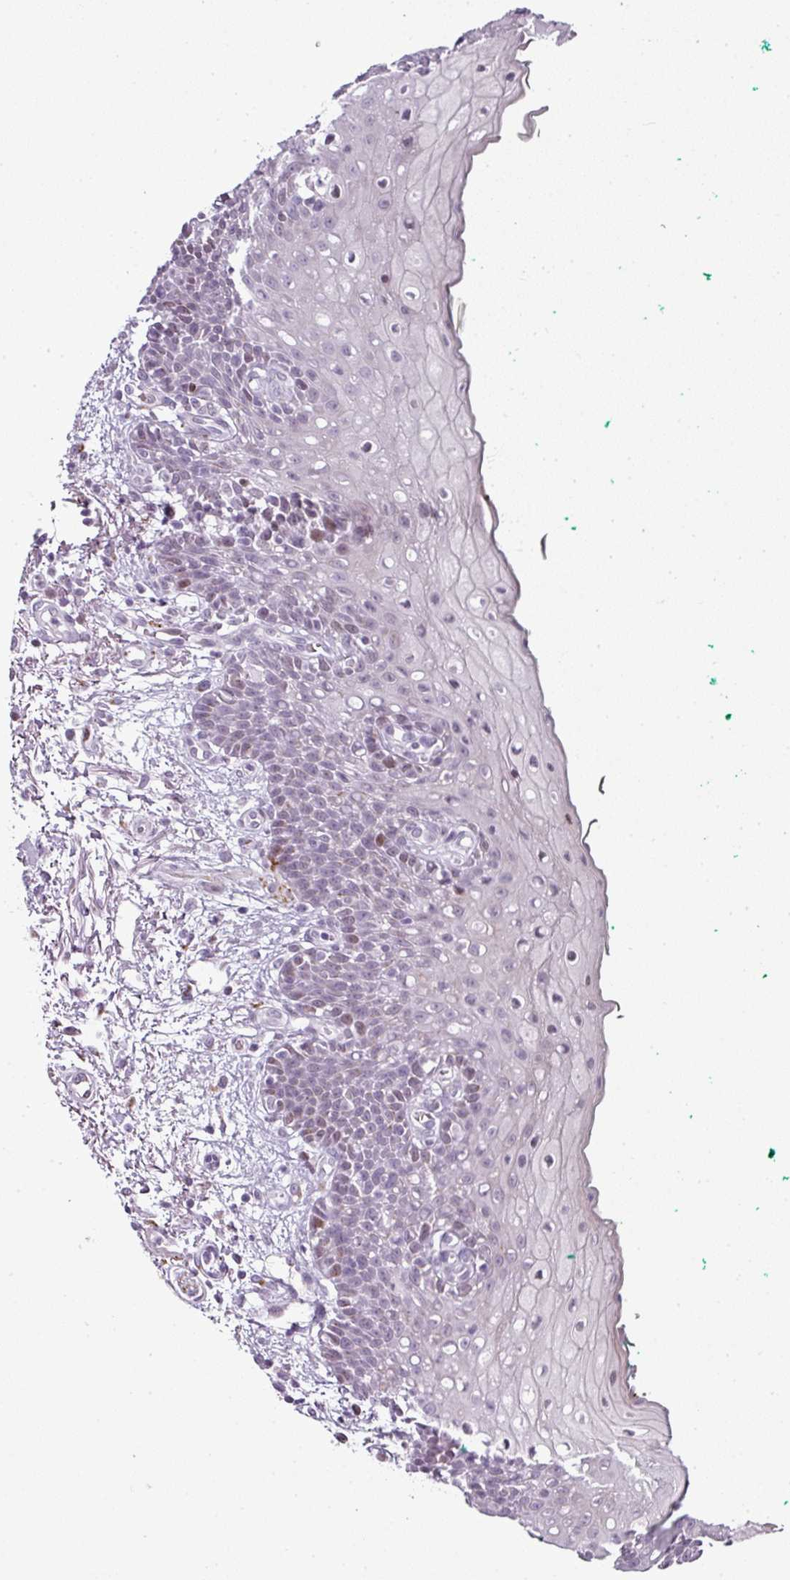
{"staining": {"intensity": "moderate", "quantity": "<25%", "location": "cytoplasmic/membranous,nuclear"}, "tissue": "oral mucosa", "cell_type": "Squamous epithelial cells", "image_type": "normal", "snomed": [{"axis": "morphology", "description": "Normal tissue, NOS"}, {"axis": "morphology", "description": "Squamous cell carcinoma, NOS"}, {"axis": "topography", "description": "Oral tissue"}, {"axis": "topography", "description": "Tounge, NOS"}, {"axis": "topography", "description": "Head-Neck"}], "caption": "This histopathology image demonstrates immunohistochemistry (IHC) staining of normal human oral mucosa, with low moderate cytoplasmic/membranous,nuclear expression in about <25% of squamous epithelial cells.", "gene": "SYT8", "patient": {"sex": "male", "age": 79}}